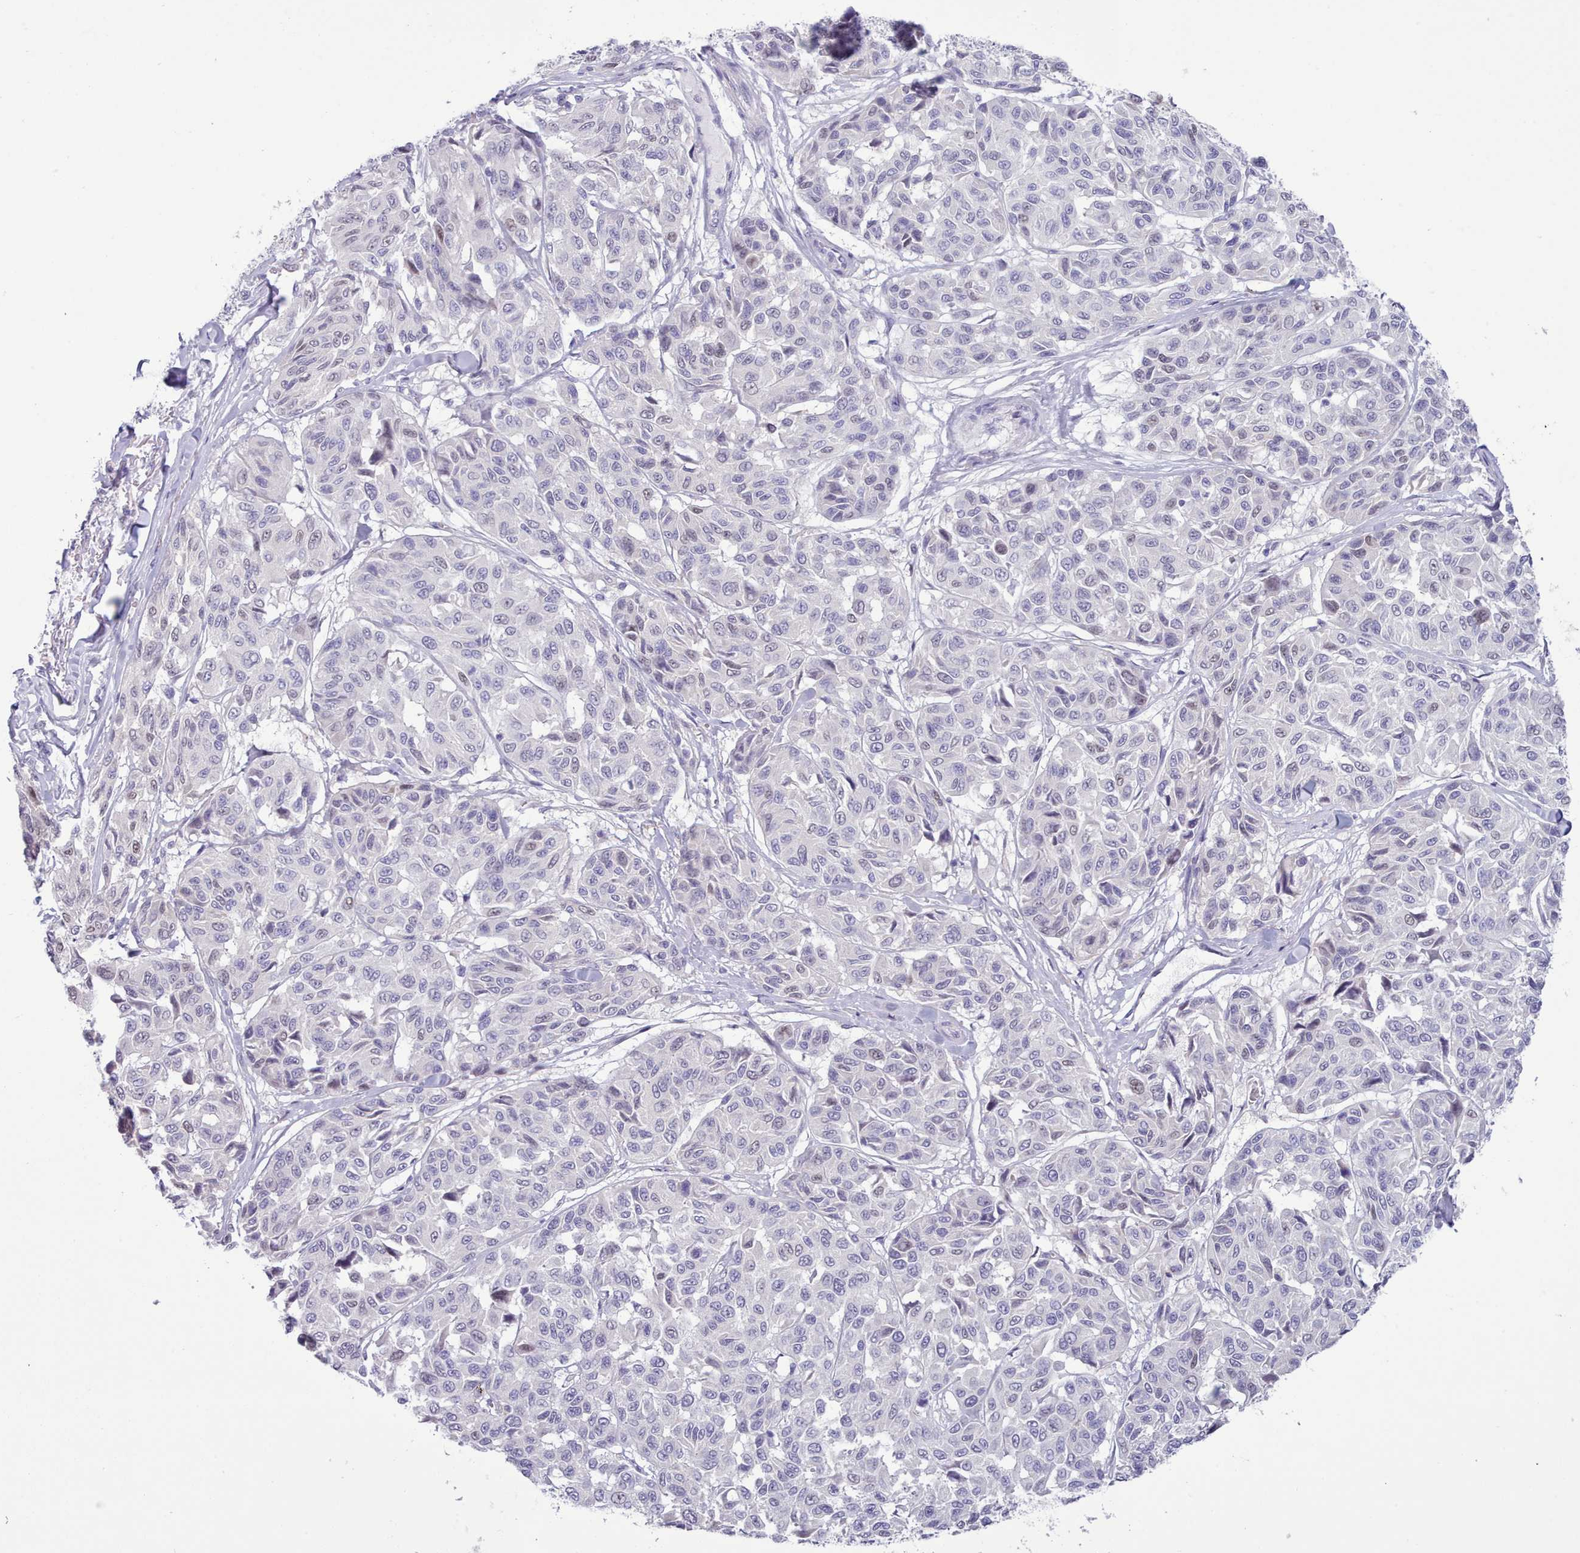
{"staining": {"intensity": "weak", "quantity": "<25%", "location": "nuclear"}, "tissue": "melanoma", "cell_type": "Tumor cells", "image_type": "cancer", "snomed": [{"axis": "morphology", "description": "Malignant melanoma, NOS"}, {"axis": "topography", "description": "Skin"}], "caption": "Immunohistochemical staining of human melanoma exhibits no significant positivity in tumor cells.", "gene": "TMEM253", "patient": {"sex": "female", "age": 66}}